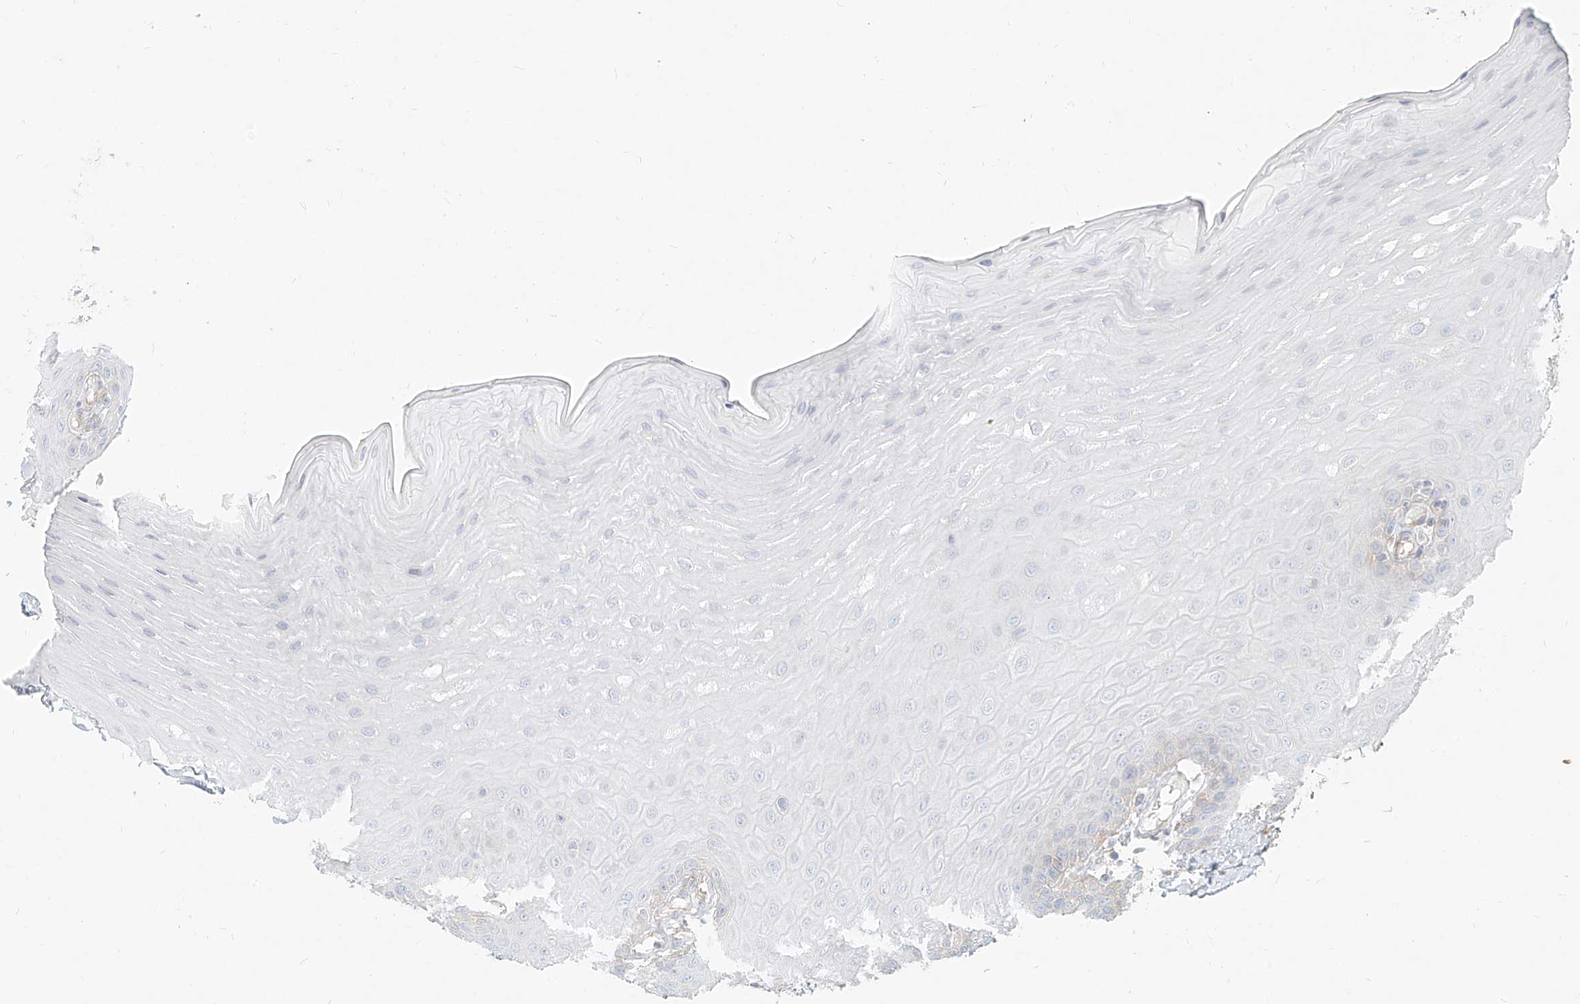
{"staining": {"intensity": "negative", "quantity": "none", "location": "none"}, "tissue": "oral mucosa", "cell_type": "Squamous epithelial cells", "image_type": "normal", "snomed": [{"axis": "morphology", "description": "Normal tissue, NOS"}, {"axis": "topography", "description": "Oral tissue"}], "caption": "Human oral mucosa stained for a protein using immunohistochemistry (IHC) demonstrates no positivity in squamous epithelial cells.", "gene": "ITPKB", "patient": {"sex": "female", "age": 39}}